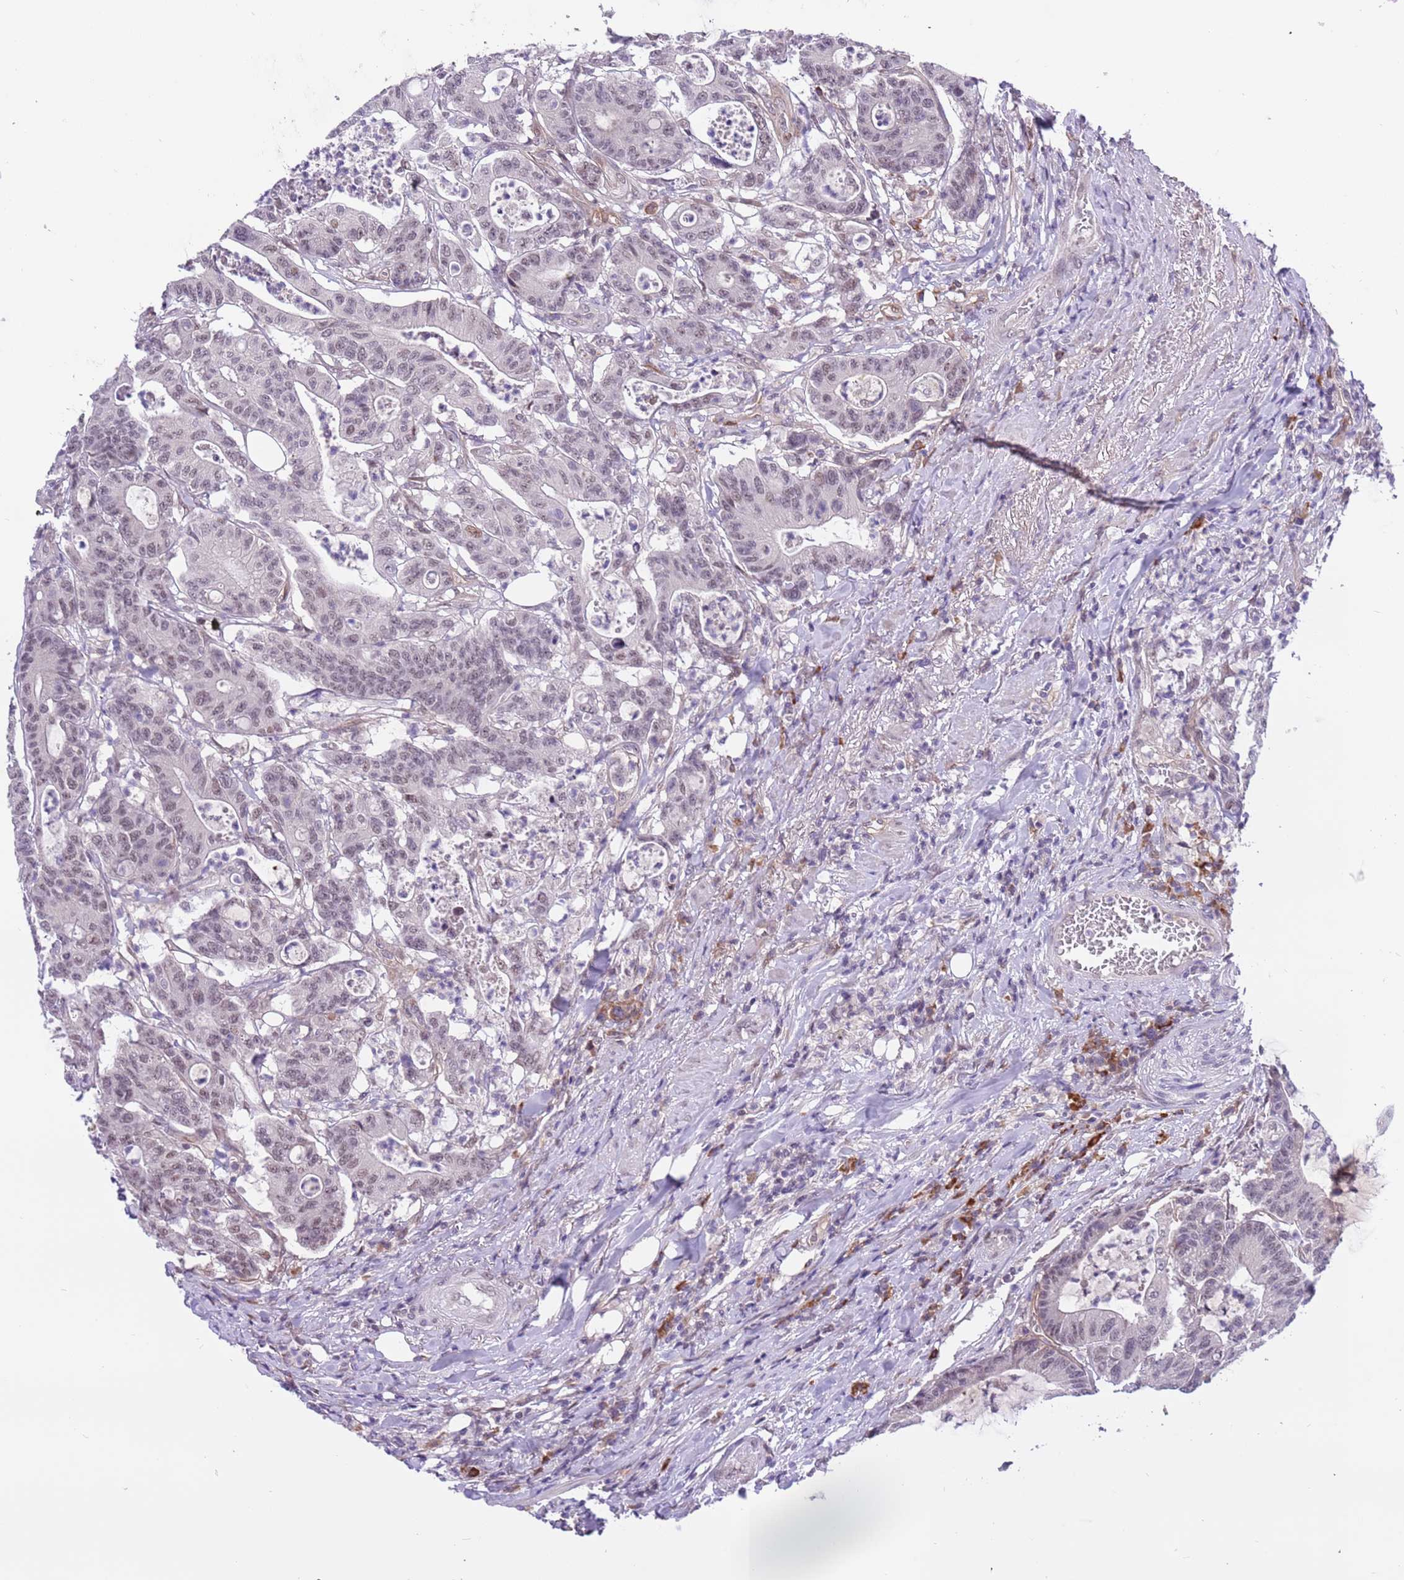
{"staining": {"intensity": "weak", "quantity": "<25%", "location": "nuclear"}, "tissue": "colorectal cancer", "cell_type": "Tumor cells", "image_type": "cancer", "snomed": [{"axis": "morphology", "description": "Adenocarcinoma, NOS"}, {"axis": "topography", "description": "Colon"}], "caption": "Adenocarcinoma (colorectal) was stained to show a protein in brown. There is no significant expression in tumor cells.", "gene": "MAGEF1", "patient": {"sex": "female", "age": 84}}